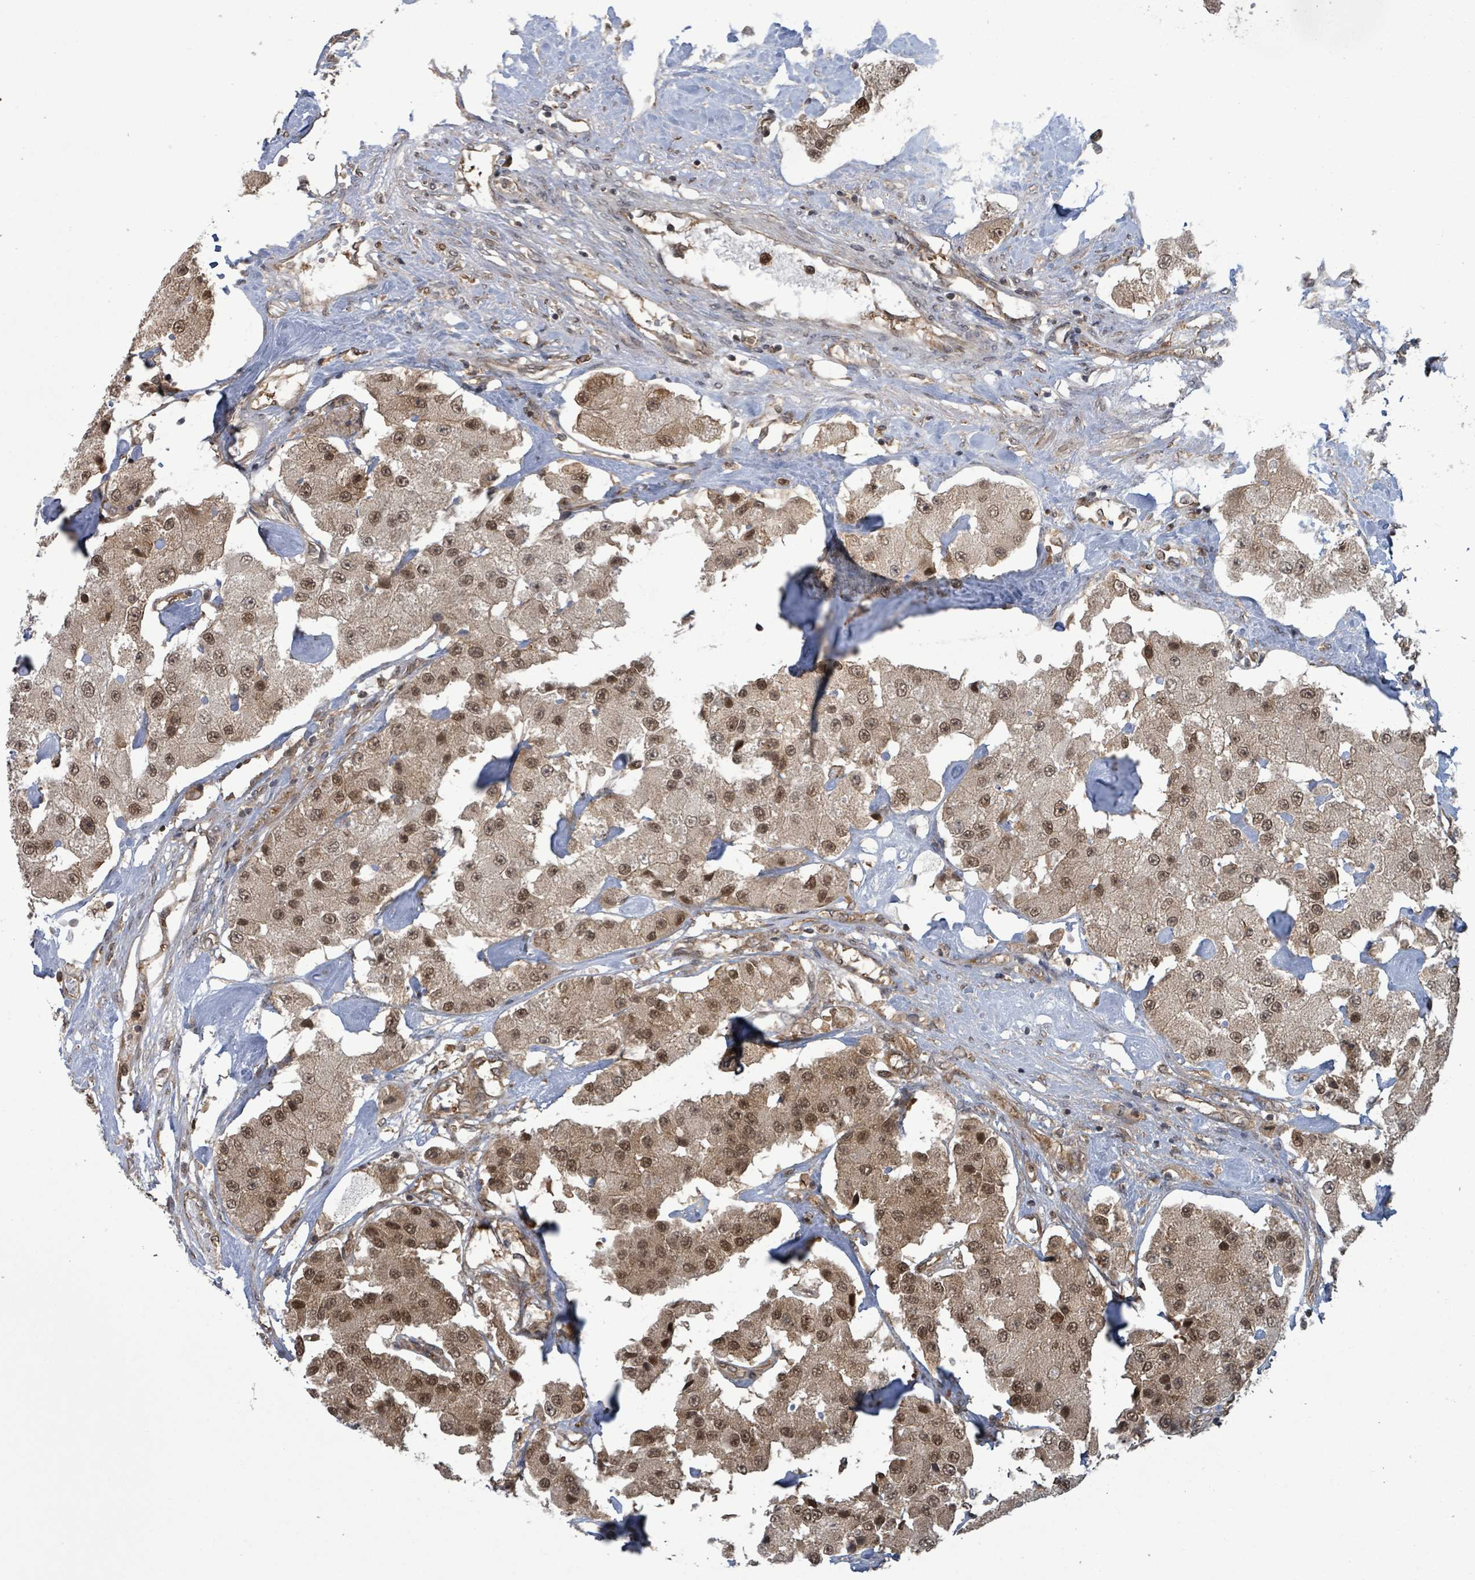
{"staining": {"intensity": "strong", "quantity": ">75%", "location": "cytoplasmic/membranous,nuclear"}, "tissue": "carcinoid", "cell_type": "Tumor cells", "image_type": "cancer", "snomed": [{"axis": "morphology", "description": "Carcinoid, malignant, NOS"}, {"axis": "topography", "description": "Pancreas"}], "caption": "This image demonstrates IHC staining of carcinoid, with high strong cytoplasmic/membranous and nuclear expression in about >75% of tumor cells.", "gene": "KLC1", "patient": {"sex": "male", "age": 41}}